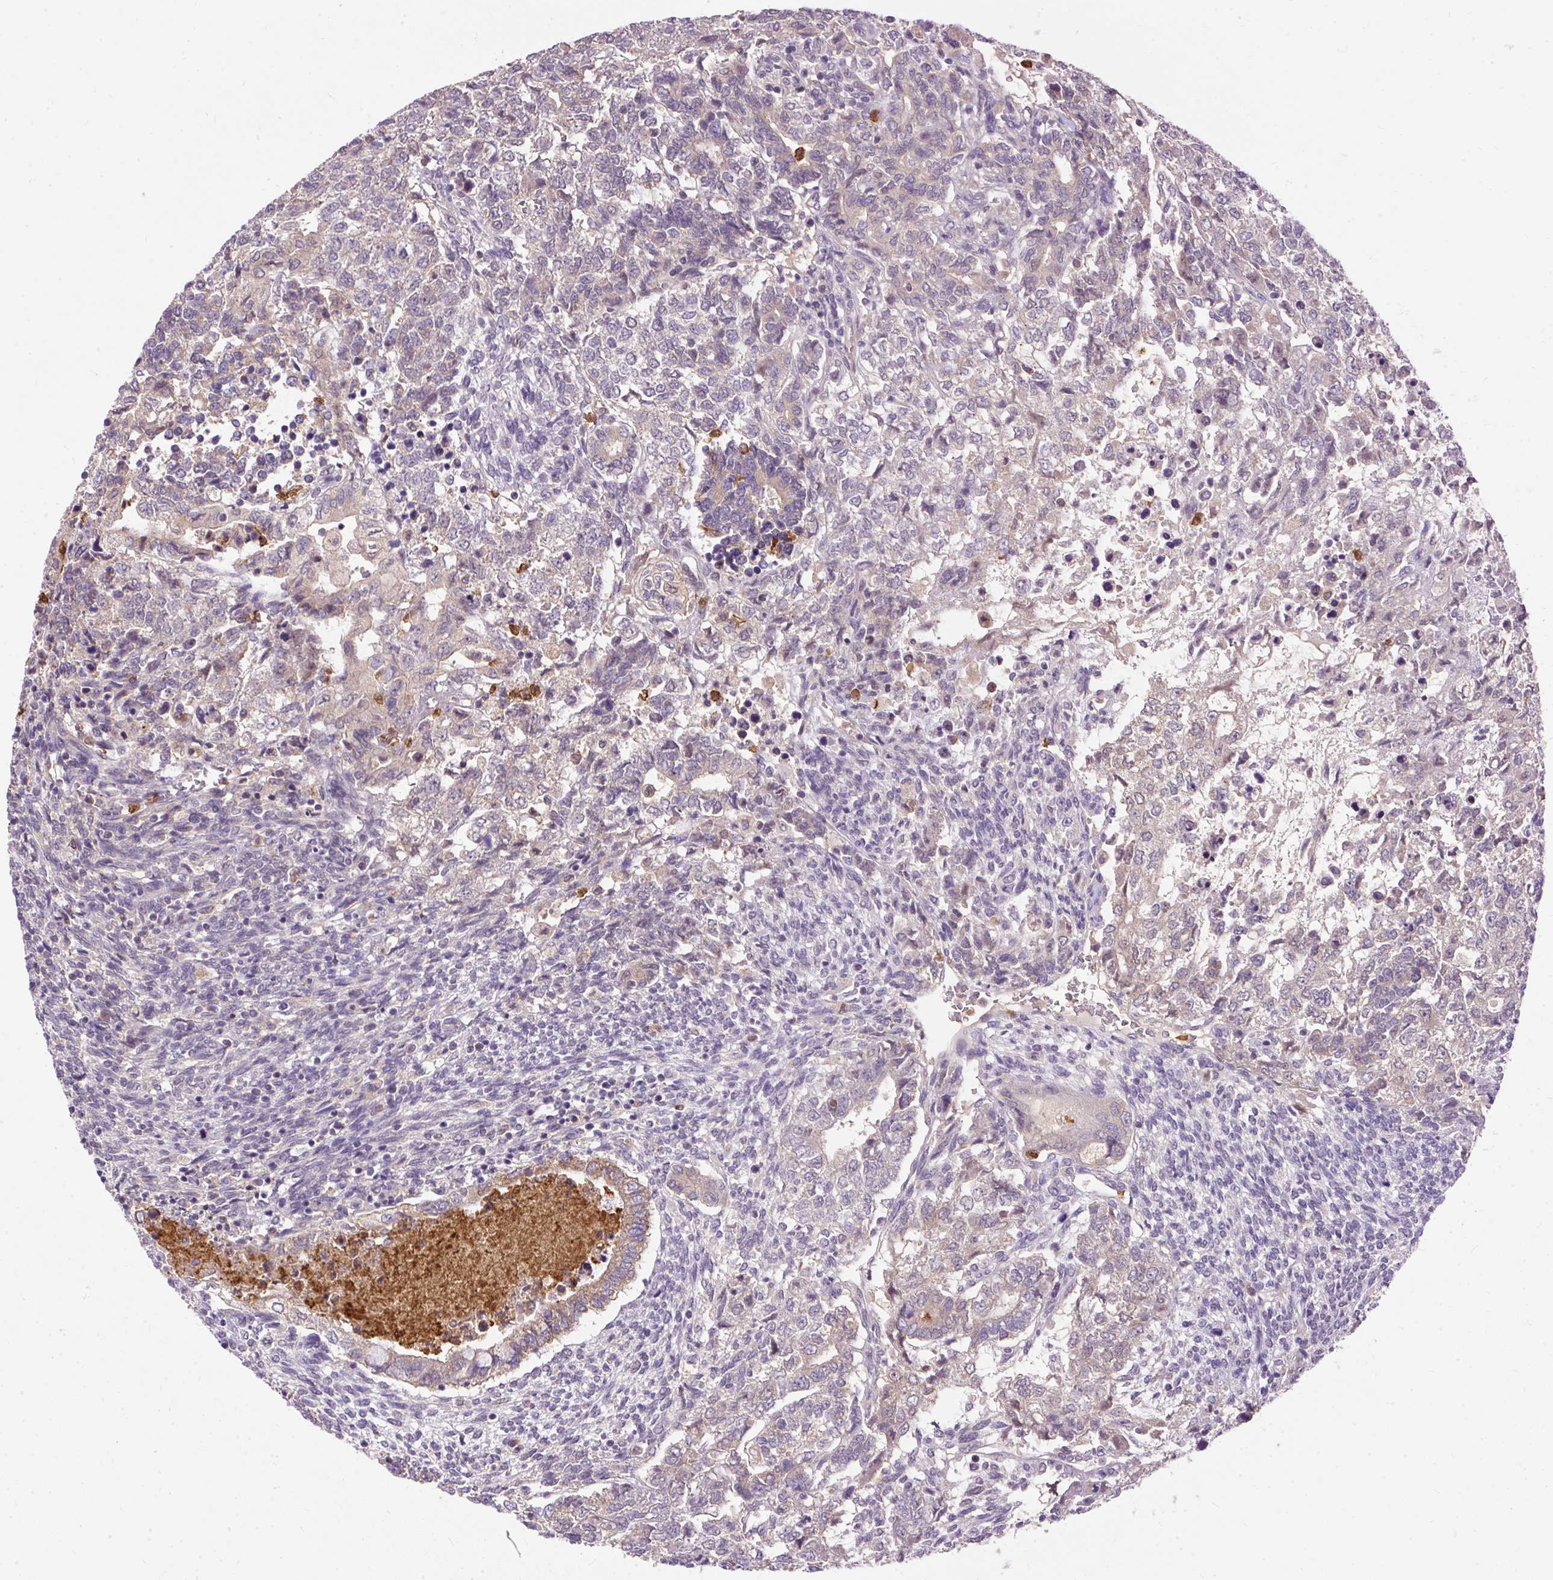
{"staining": {"intensity": "weak", "quantity": "<25%", "location": "cytoplasmic/membranous"}, "tissue": "testis cancer", "cell_type": "Tumor cells", "image_type": "cancer", "snomed": [{"axis": "morphology", "description": "Carcinoma, Embryonal, NOS"}, {"axis": "topography", "description": "Testis"}], "caption": "The IHC photomicrograph has no significant positivity in tumor cells of testis cancer (embryonal carcinoma) tissue. (DAB (3,3'-diaminobenzidine) immunohistochemistry (IHC), high magnification).", "gene": "CTTNBP2", "patient": {"sex": "male", "age": 23}}